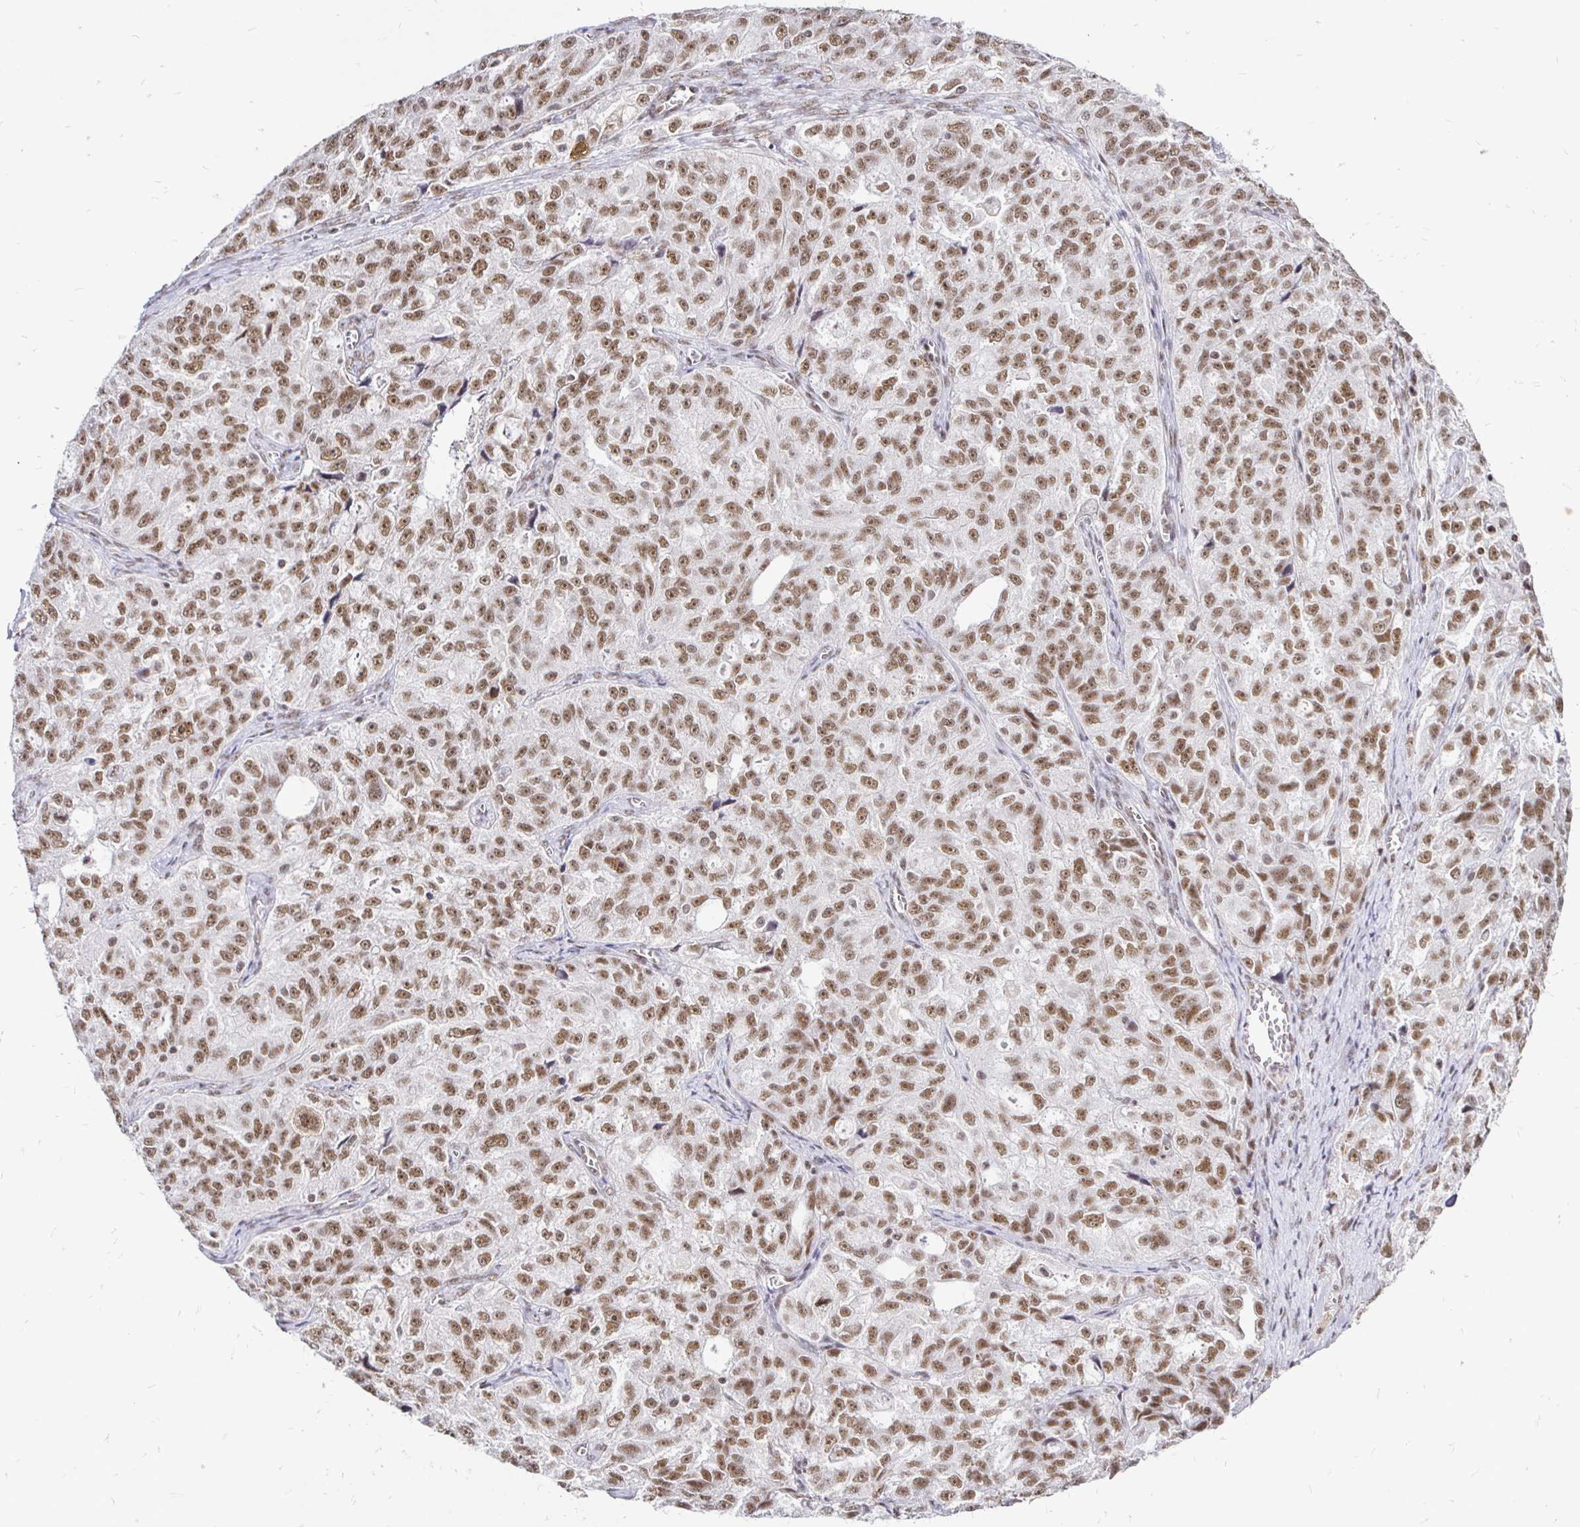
{"staining": {"intensity": "moderate", "quantity": ">75%", "location": "nuclear"}, "tissue": "ovarian cancer", "cell_type": "Tumor cells", "image_type": "cancer", "snomed": [{"axis": "morphology", "description": "Cystadenocarcinoma, serous, NOS"}, {"axis": "topography", "description": "Ovary"}], "caption": "This micrograph reveals ovarian serous cystadenocarcinoma stained with IHC to label a protein in brown. The nuclear of tumor cells show moderate positivity for the protein. Nuclei are counter-stained blue.", "gene": "SIN3A", "patient": {"sex": "female", "age": 51}}